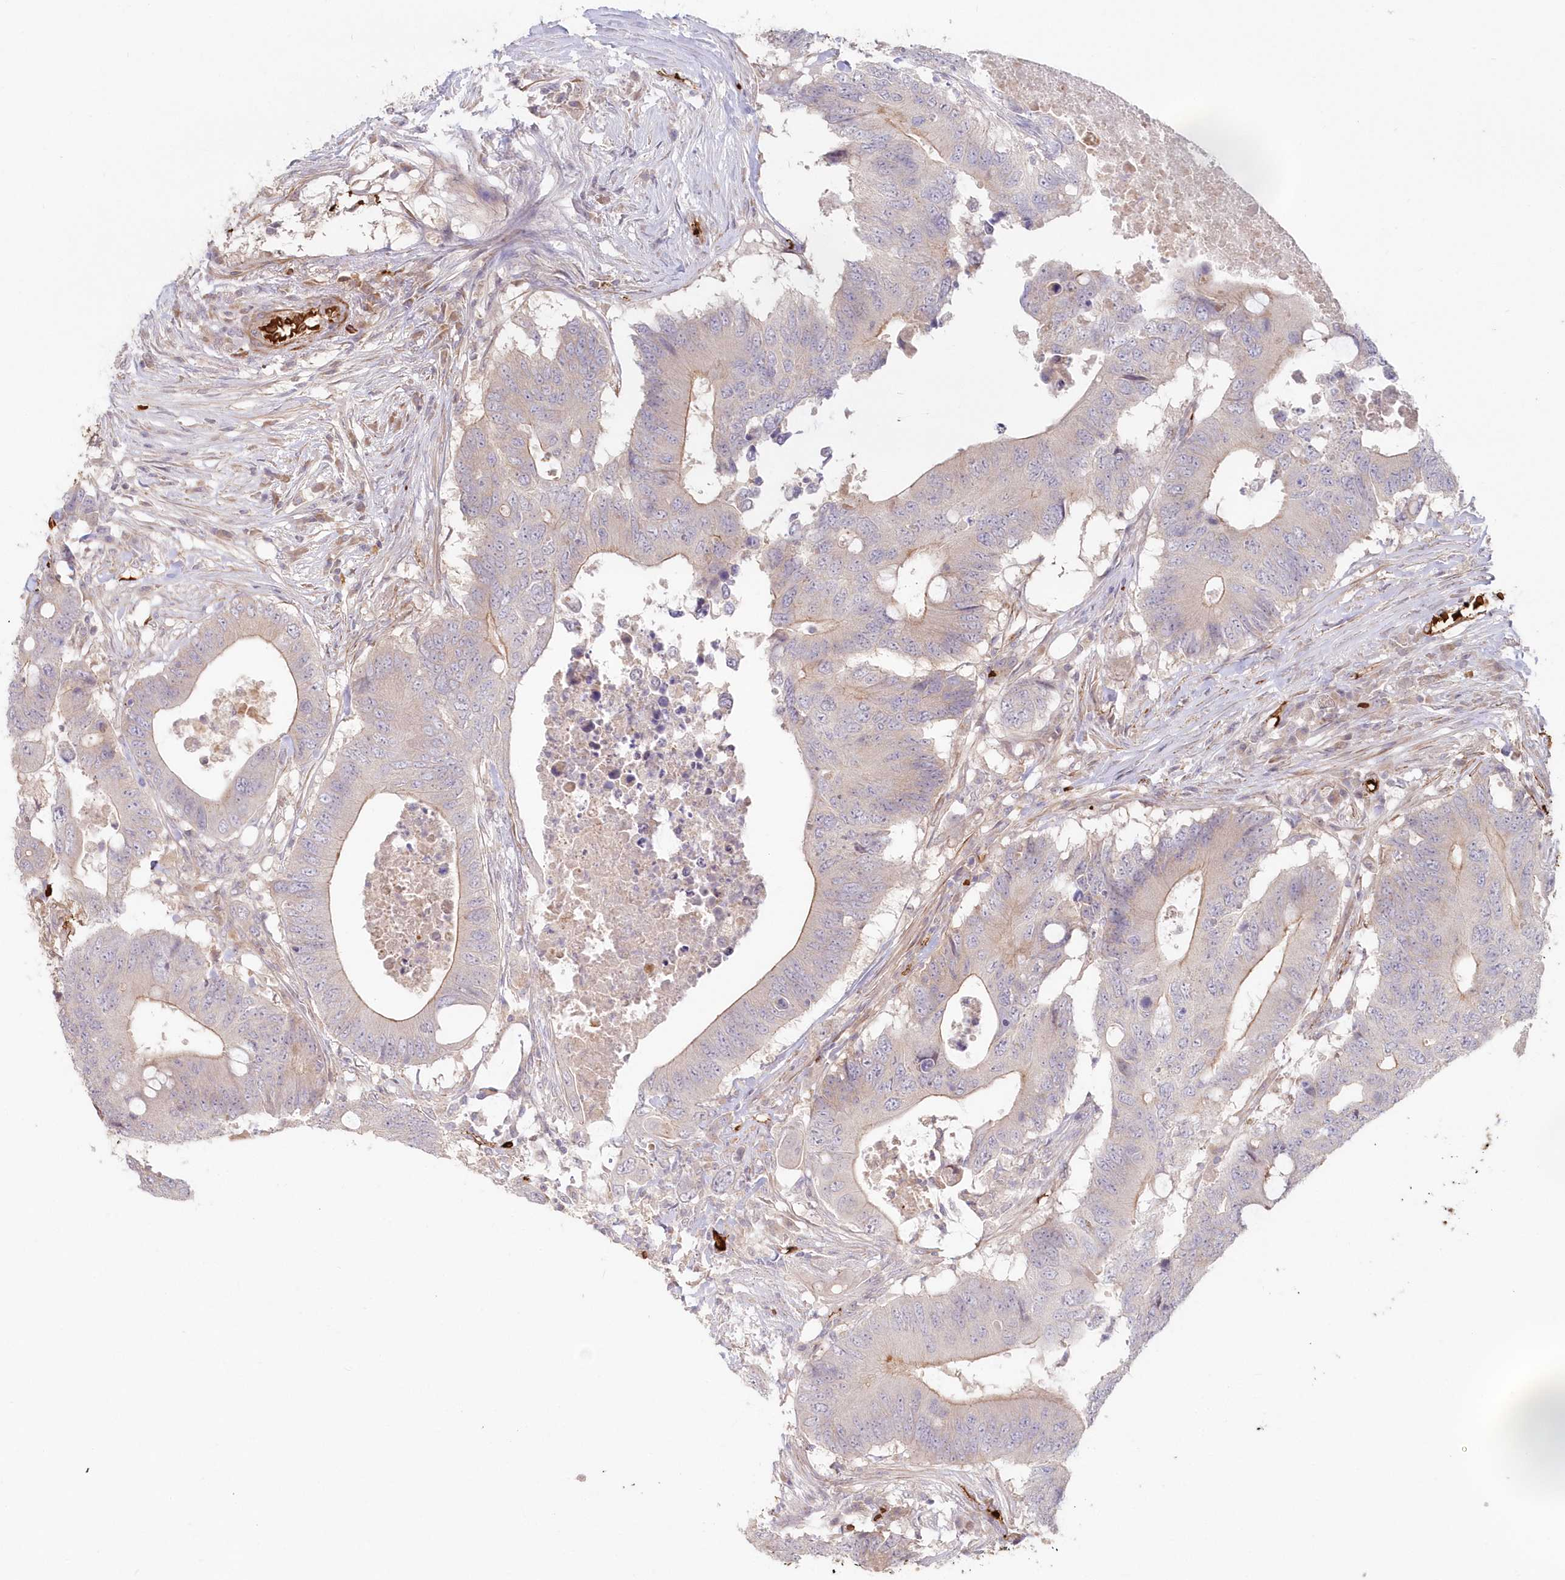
{"staining": {"intensity": "moderate", "quantity": "<25%", "location": "cytoplasmic/membranous"}, "tissue": "colorectal cancer", "cell_type": "Tumor cells", "image_type": "cancer", "snomed": [{"axis": "morphology", "description": "Adenocarcinoma, NOS"}, {"axis": "topography", "description": "Colon"}], "caption": "Immunohistochemical staining of human colorectal adenocarcinoma demonstrates low levels of moderate cytoplasmic/membranous staining in about <25% of tumor cells.", "gene": "SERINC1", "patient": {"sex": "male", "age": 71}}